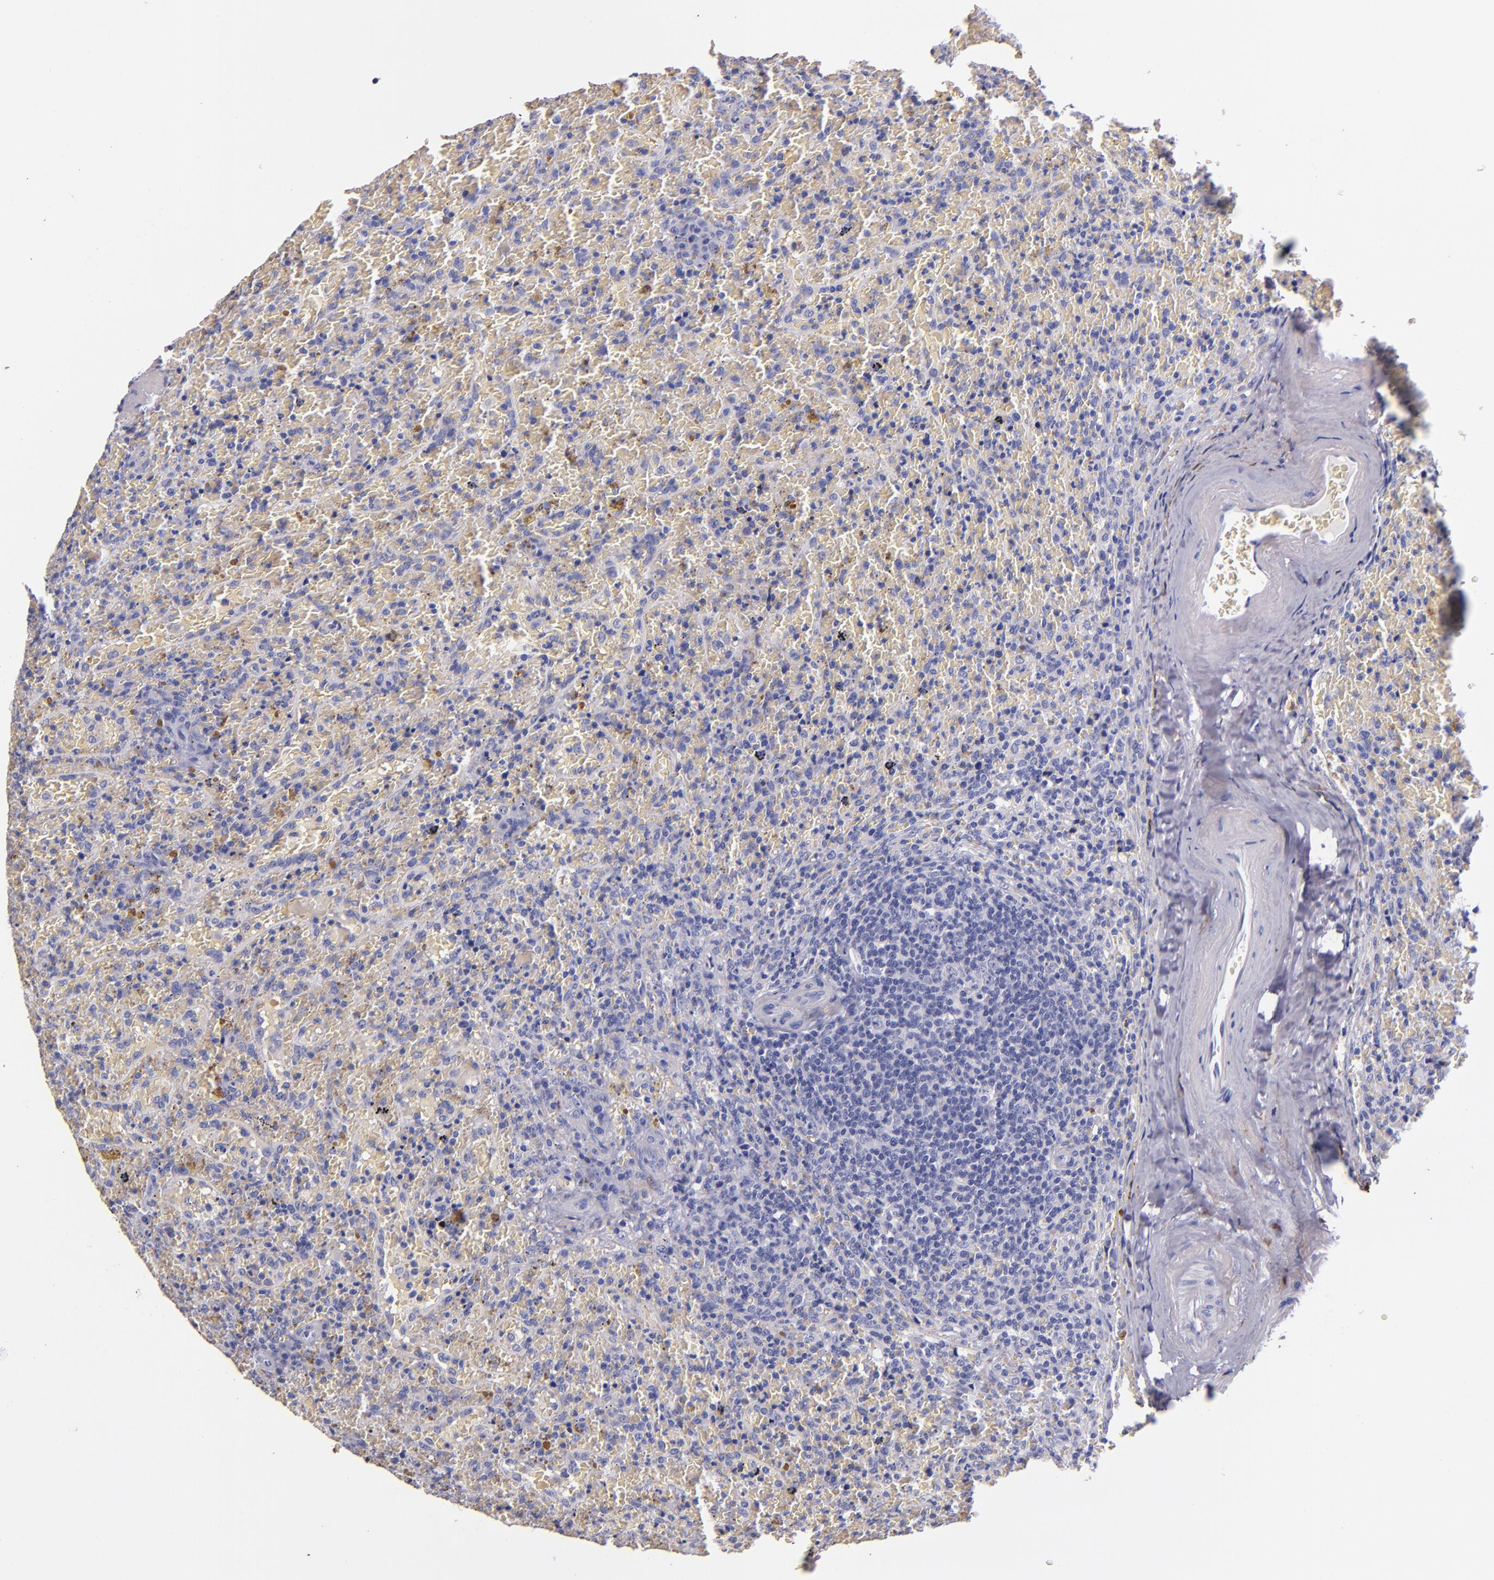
{"staining": {"intensity": "negative", "quantity": "none", "location": "none"}, "tissue": "lymphoma", "cell_type": "Tumor cells", "image_type": "cancer", "snomed": [{"axis": "morphology", "description": "Malignant lymphoma, non-Hodgkin's type, High grade"}, {"axis": "topography", "description": "Spleen"}, {"axis": "topography", "description": "Lymph node"}], "caption": "Micrograph shows no significant protein positivity in tumor cells of malignant lymphoma, non-Hodgkin's type (high-grade). Nuclei are stained in blue.", "gene": "F13A1", "patient": {"sex": "female", "age": 70}}